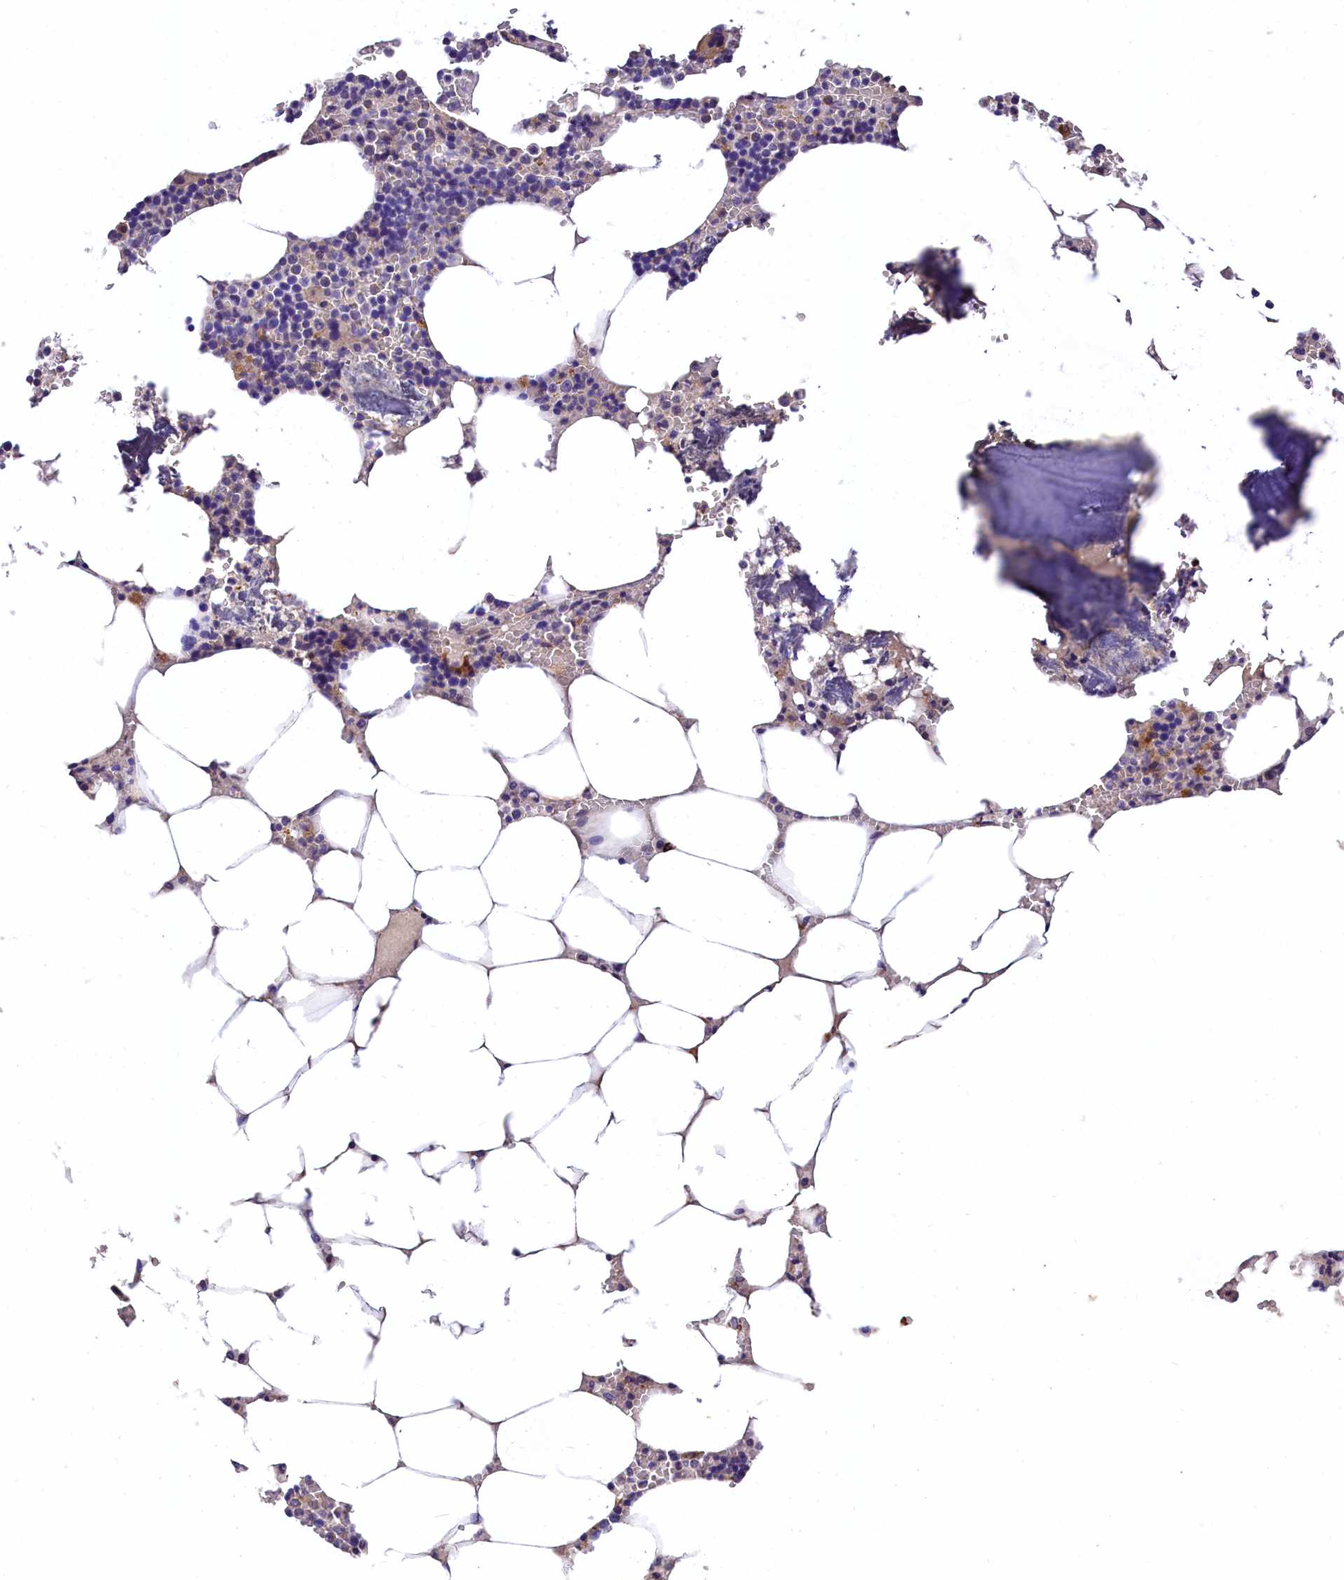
{"staining": {"intensity": "negative", "quantity": "none", "location": "none"}, "tissue": "bone marrow", "cell_type": "Hematopoietic cells", "image_type": "normal", "snomed": [{"axis": "morphology", "description": "Normal tissue, NOS"}, {"axis": "topography", "description": "Bone marrow"}], "caption": "Immunohistochemistry photomicrograph of benign bone marrow stained for a protein (brown), which exhibits no positivity in hematopoietic cells. Brightfield microscopy of immunohistochemistry stained with DAB (brown) and hematoxylin (blue), captured at high magnification.", "gene": "EPS8L2", "patient": {"sex": "male", "age": 70}}